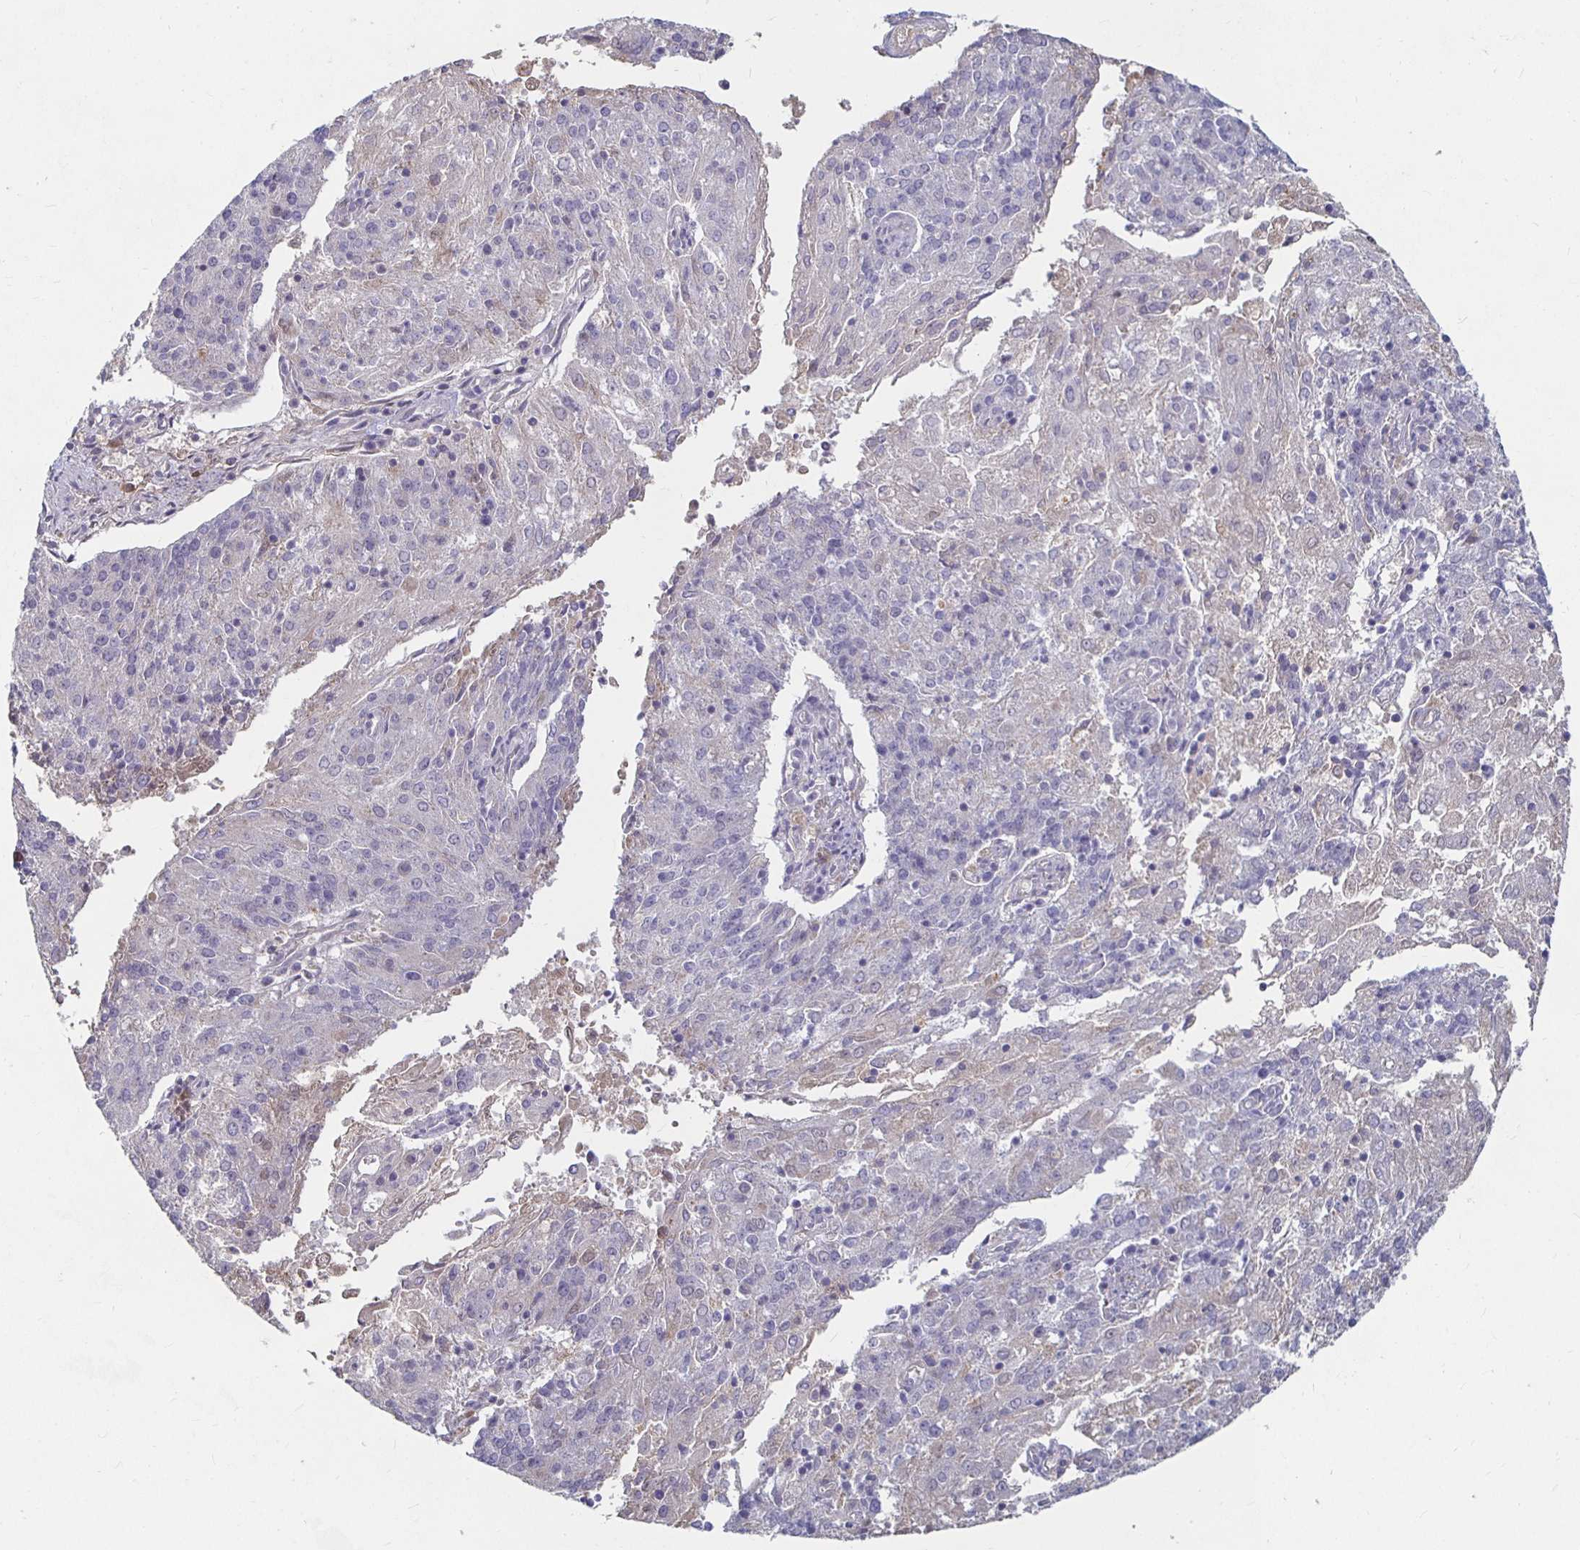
{"staining": {"intensity": "negative", "quantity": "none", "location": "none"}, "tissue": "endometrial cancer", "cell_type": "Tumor cells", "image_type": "cancer", "snomed": [{"axis": "morphology", "description": "Adenocarcinoma, NOS"}, {"axis": "topography", "description": "Endometrium"}], "caption": "Immunohistochemical staining of endometrial cancer (adenocarcinoma) displays no significant positivity in tumor cells.", "gene": "RNF144B", "patient": {"sex": "female", "age": 82}}